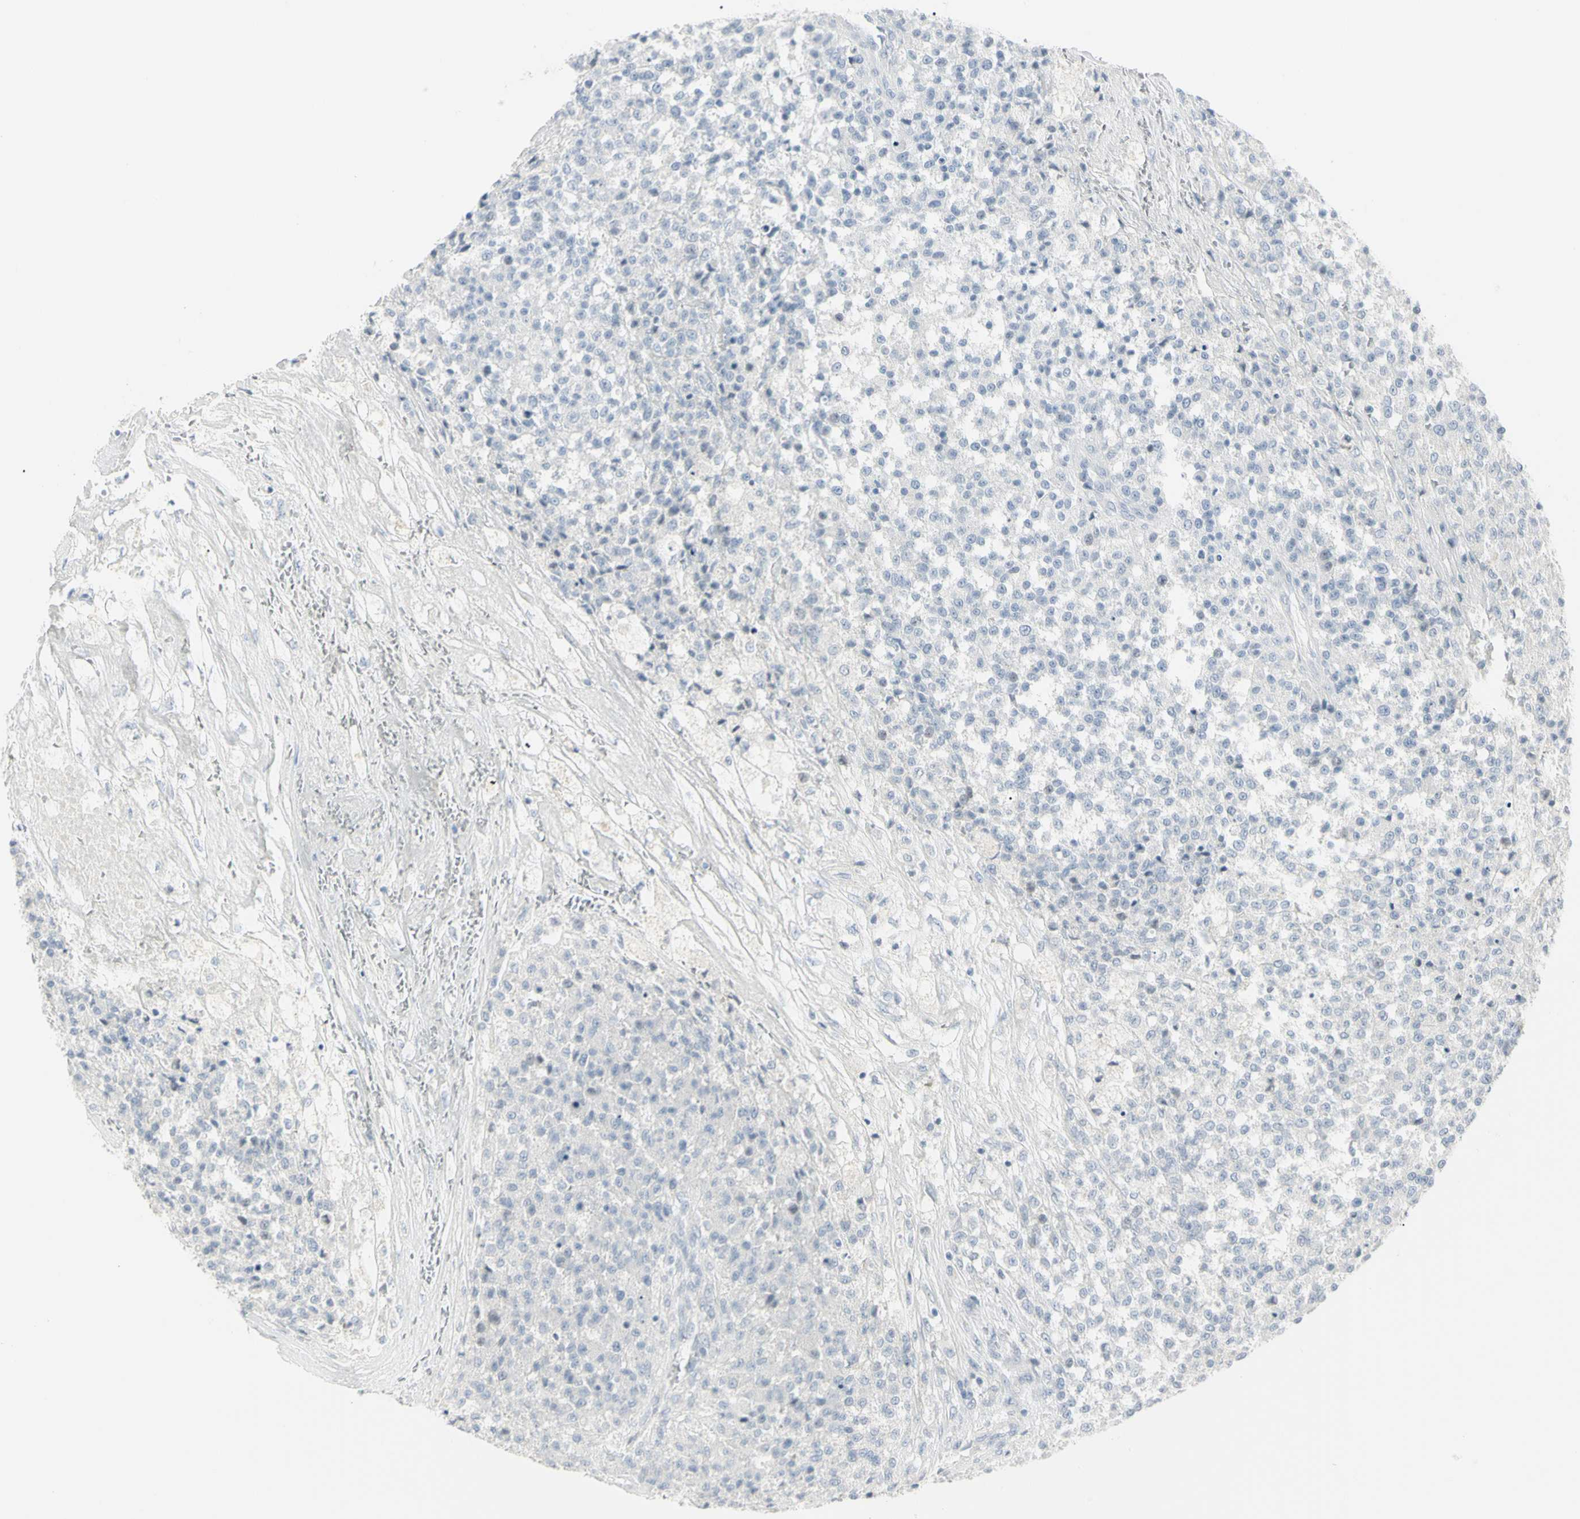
{"staining": {"intensity": "negative", "quantity": "none", "location": "none"}, "tissue": "testis cancer", "cell_type": "Tumor cells", "image_type": "cancer", "snomed": [{"axis": "morphology", "description": "Seminoma, NOS"}, {"axis": "topography", "description": "Testis"}], "caption": "The IHC micrograph has no significant positivity in tumor cells of seminoma (testis) tissue. (DAB (3,3'-diaminobenzidine) immunohistochemistry, high magnification).", "gene": "PIP", "patient": {"sex": "male", "age": 59}}